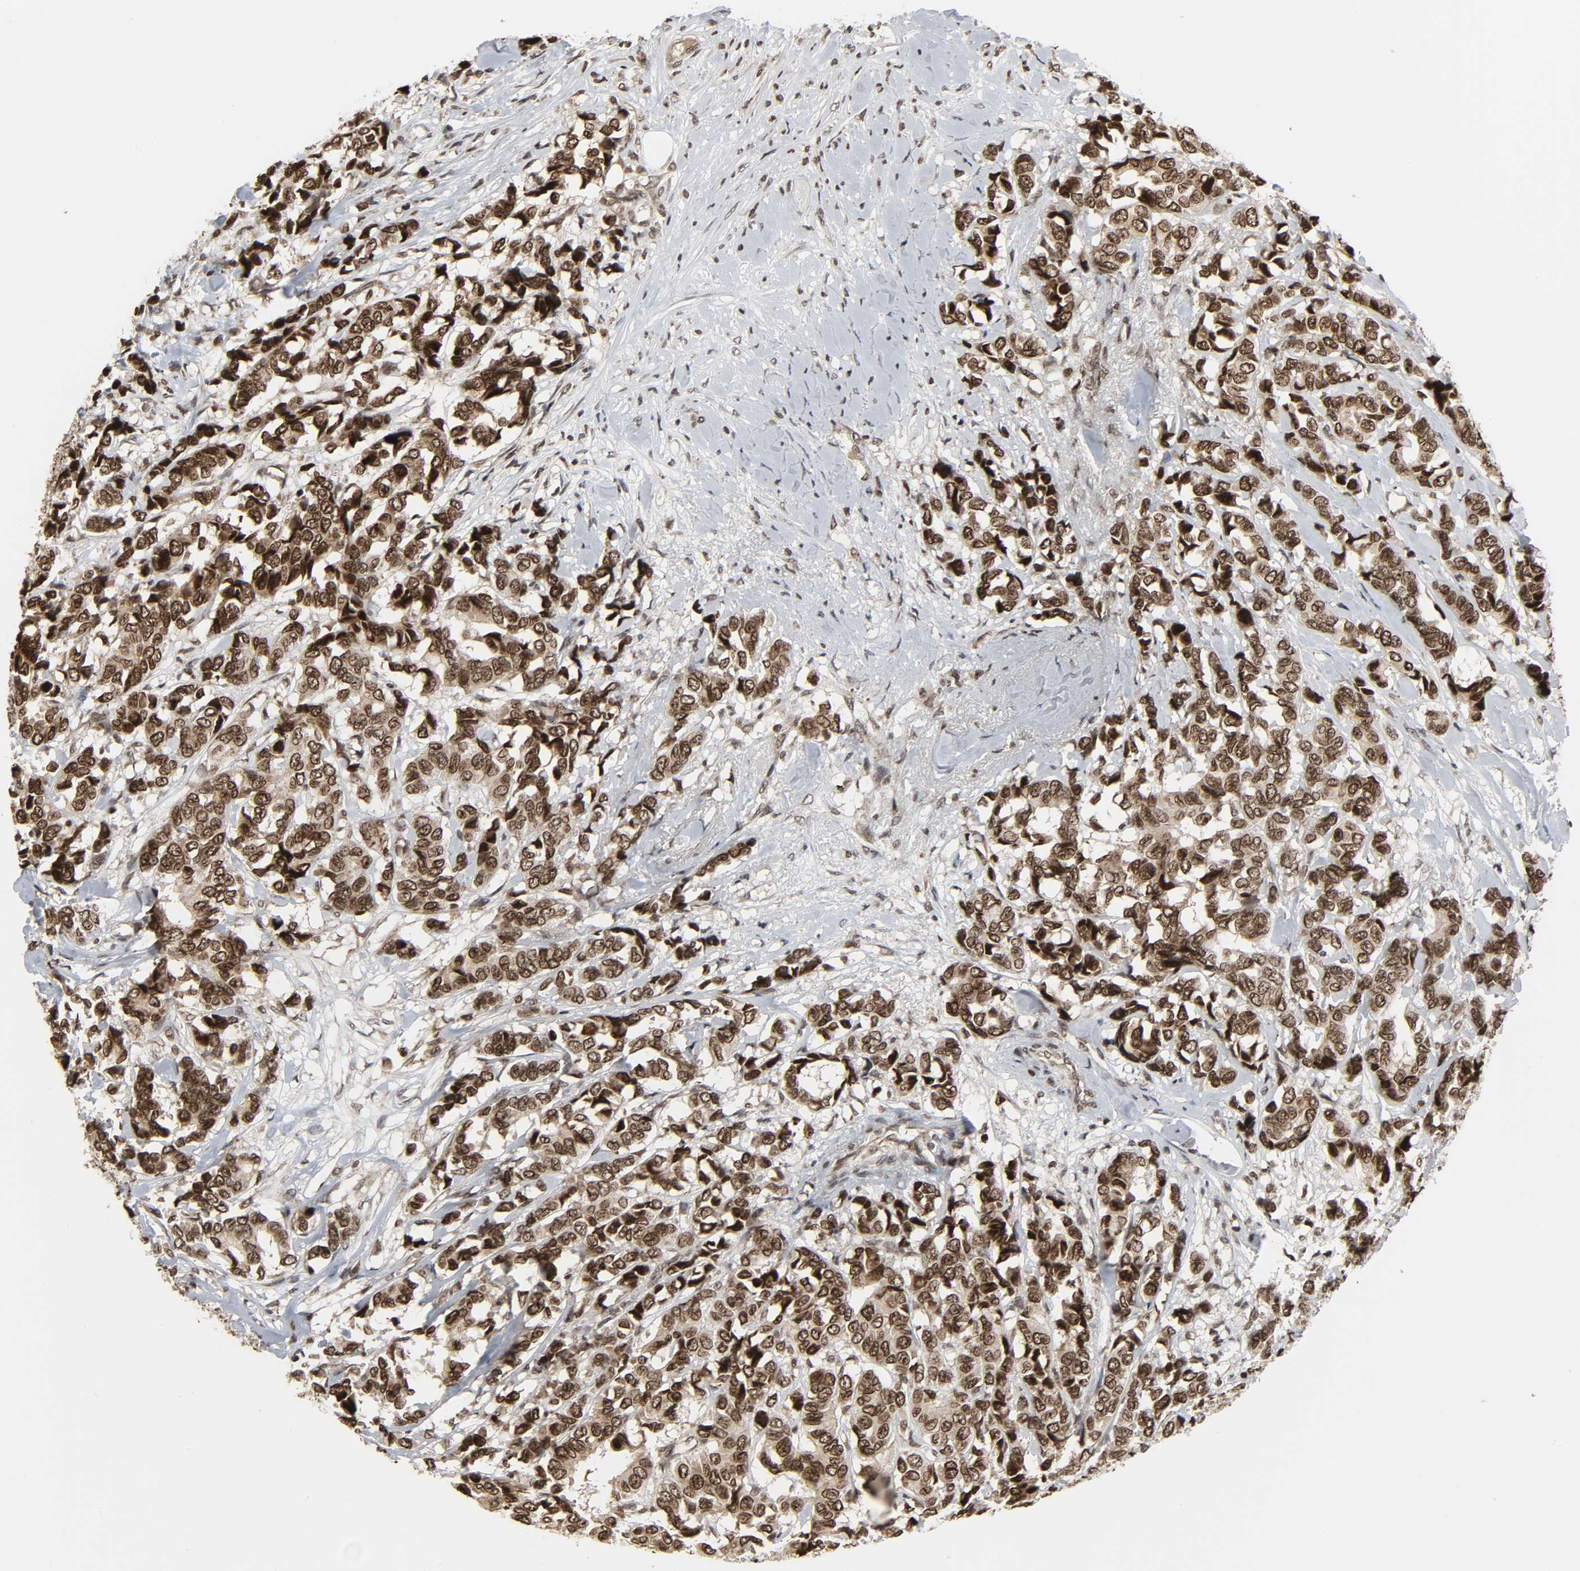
{"staining": {"intensity": "moderate", "quantity": ">75%", "location": "nuclear"}, "tissue": "breast cancer", "cell_type": "Tumor cells", "image_type": "cancer", "snomed": [{"axis": "morphology", "description": "Duct carcinoma"}, {"axis": "topography", "description": "Breast"}], "caption": "Immunohistochemistry histopathology image of human breast intraductal carcinoma stained for a protein (brown), which demonstrates medium levels of moderate nuclear expression in approximately >75% of tumor cells.", "gene": "XRCC1", "patient": {"sex": "female", "age": 87}}